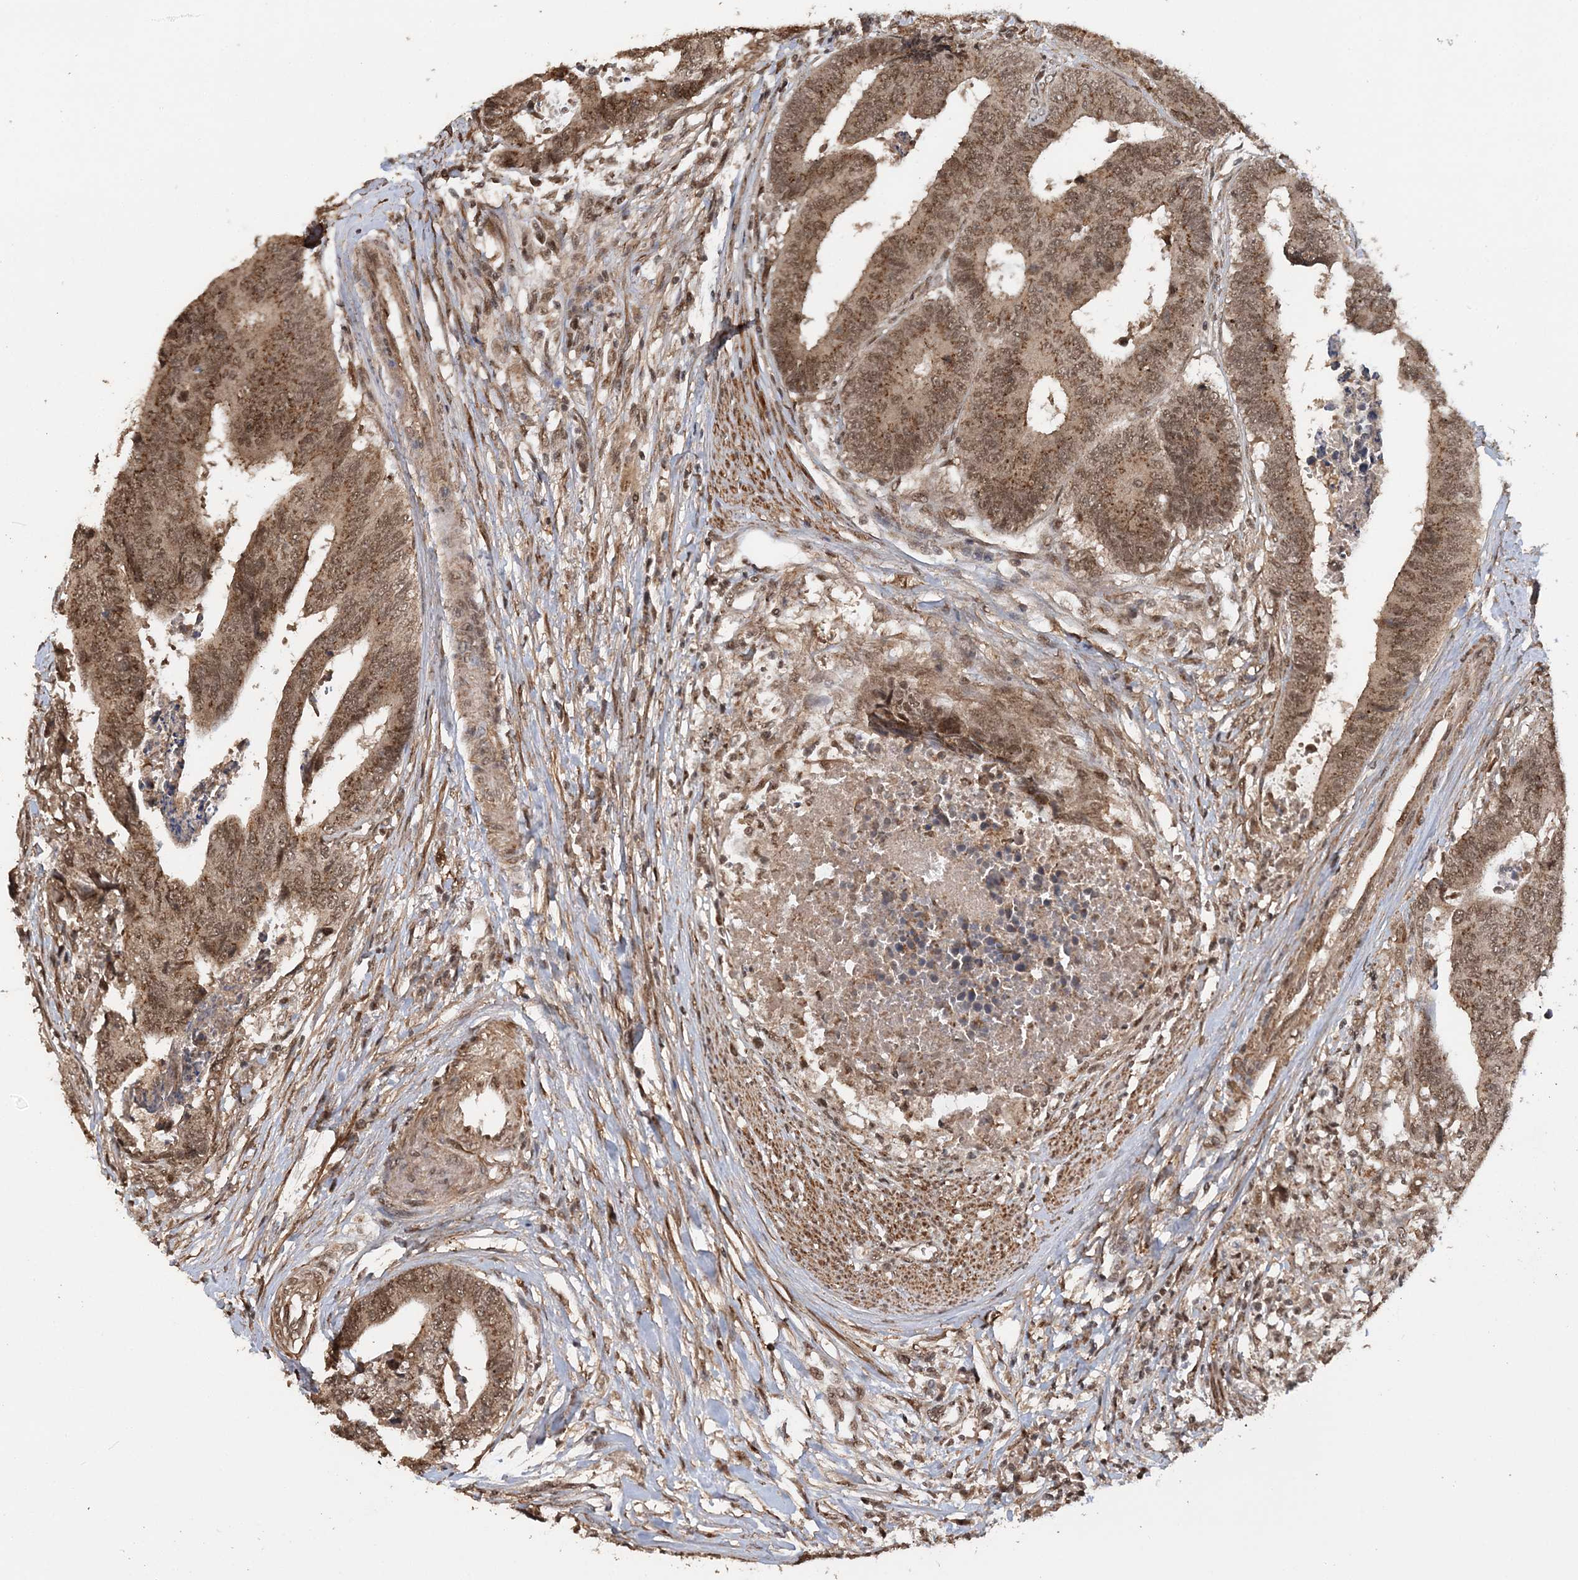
{"staining": {"intensity": "moderate", "quantity": ">75%", "location": "cytoplasmic/membranous,nuclear"}, "tissue": "colorectal cancer", "cell_type": "Tumor cells", "image_type": "cancer", "snomed": [{"axis": "morphology", "description": "Adenocarcinoma, NOS"}, {"axis": "topography", "description": "Rectum"}], "caption": "Immunohistochemistry (IHC) histopathology image of colorectal cancer stained for a protein (brown), which shows medium levels of moderate cytoplasmic/membranous and nuclear positivity in approximately >75% of tumor cells.", "gene": "TSHZ2", "patient": {"sex": "male", "age": 84}}